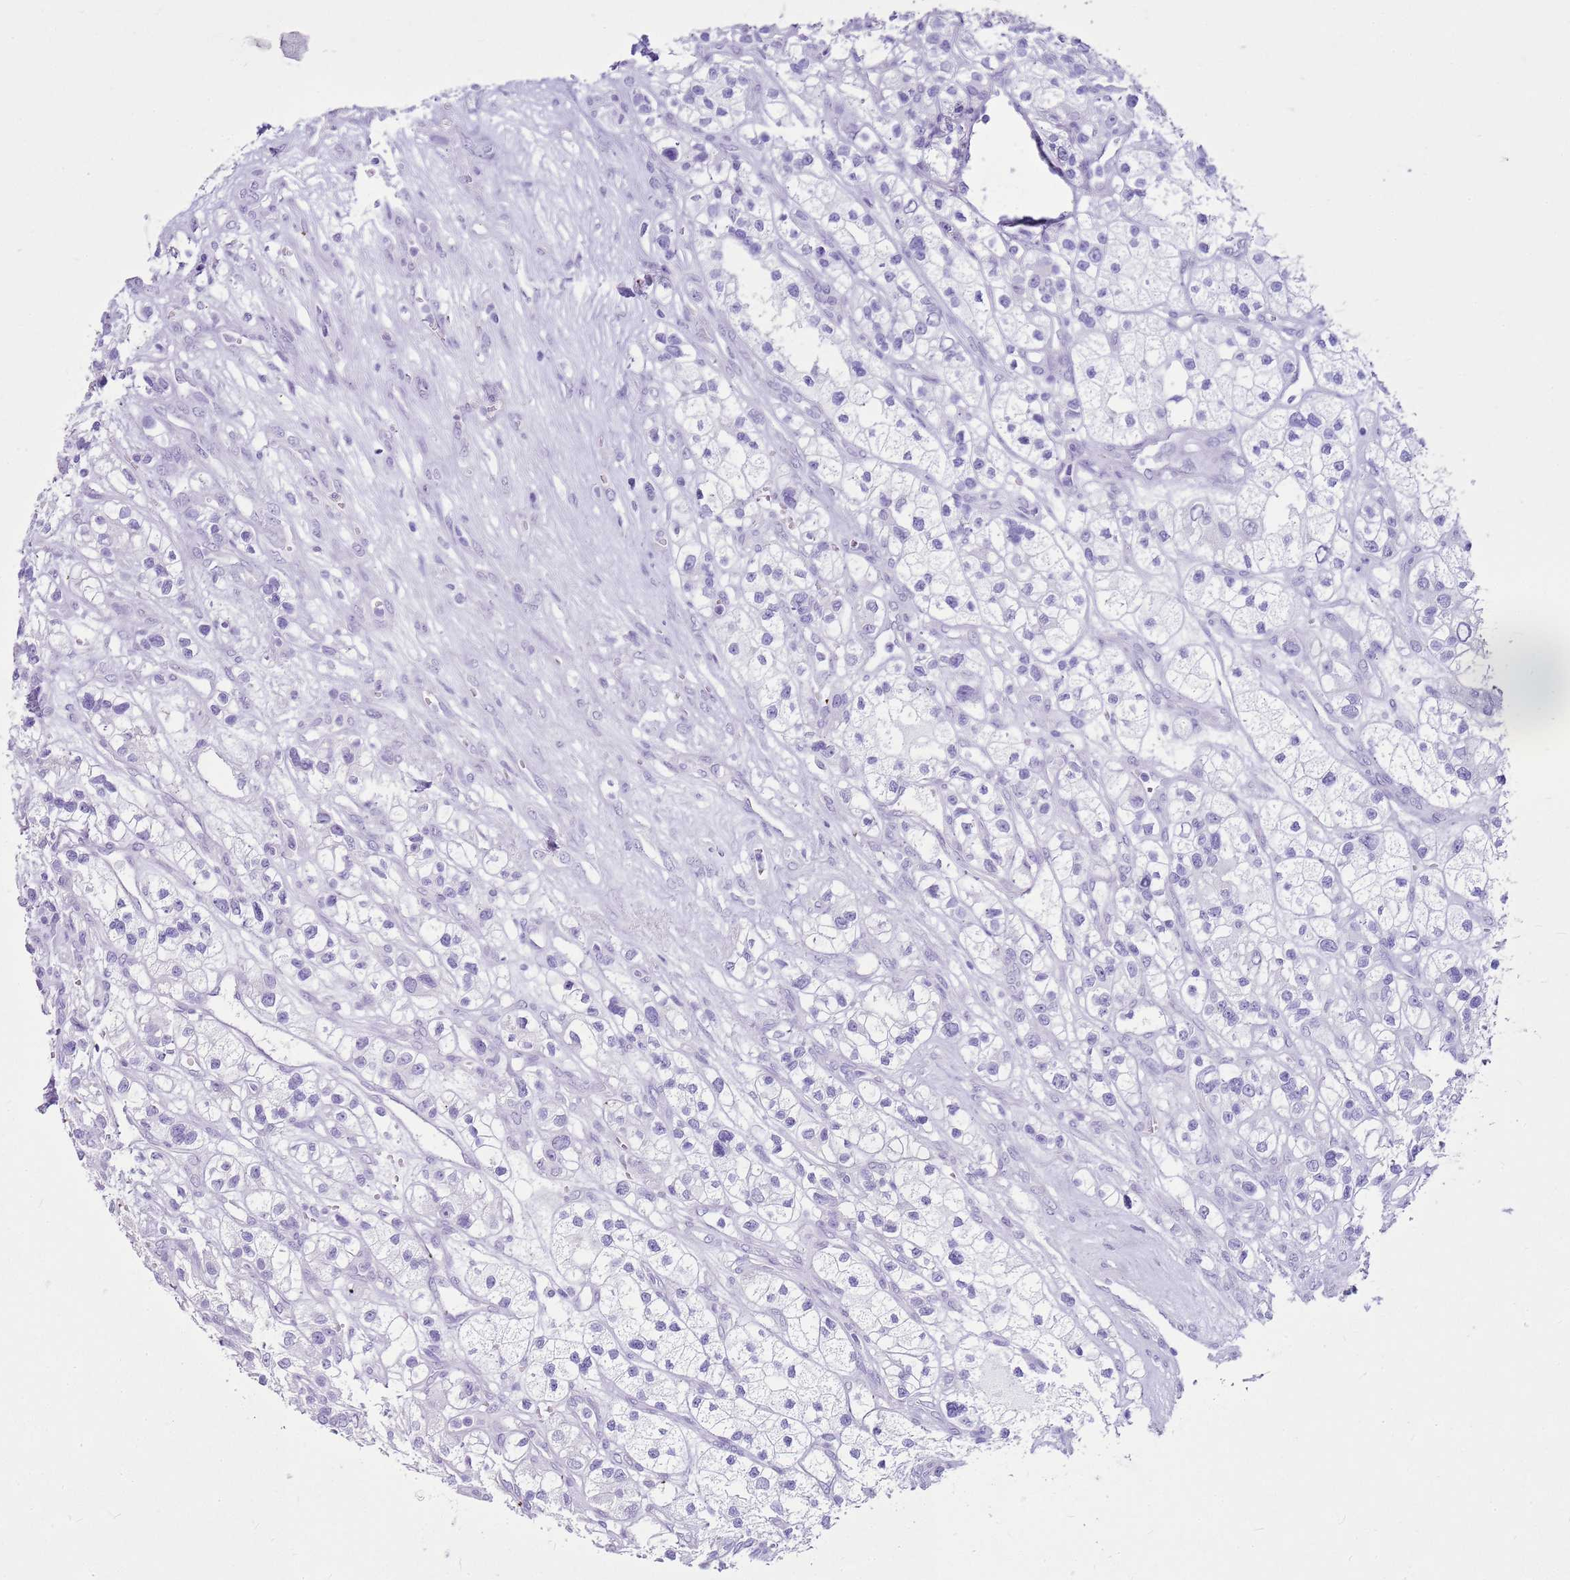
{"staining": {"intensity": "negative", "quantity": "none", "location": "none"}, "tissue": "renal cancer", "cell_type": "Tumor cells", "image_type": "cancer", "snomed": [{"axis": "morphology", "description": "Adenocarcinoma, NOS"}, {"axis": "topography", "description": "Kidney"}], "caption": "High power microscopy image of an immunohistochemistry photomicrograph of adenocarcinoma (renal), revealing no significant staining in tumor cells.", "gene": "CA8", "patient": {"sex": "female", "age": 57}}